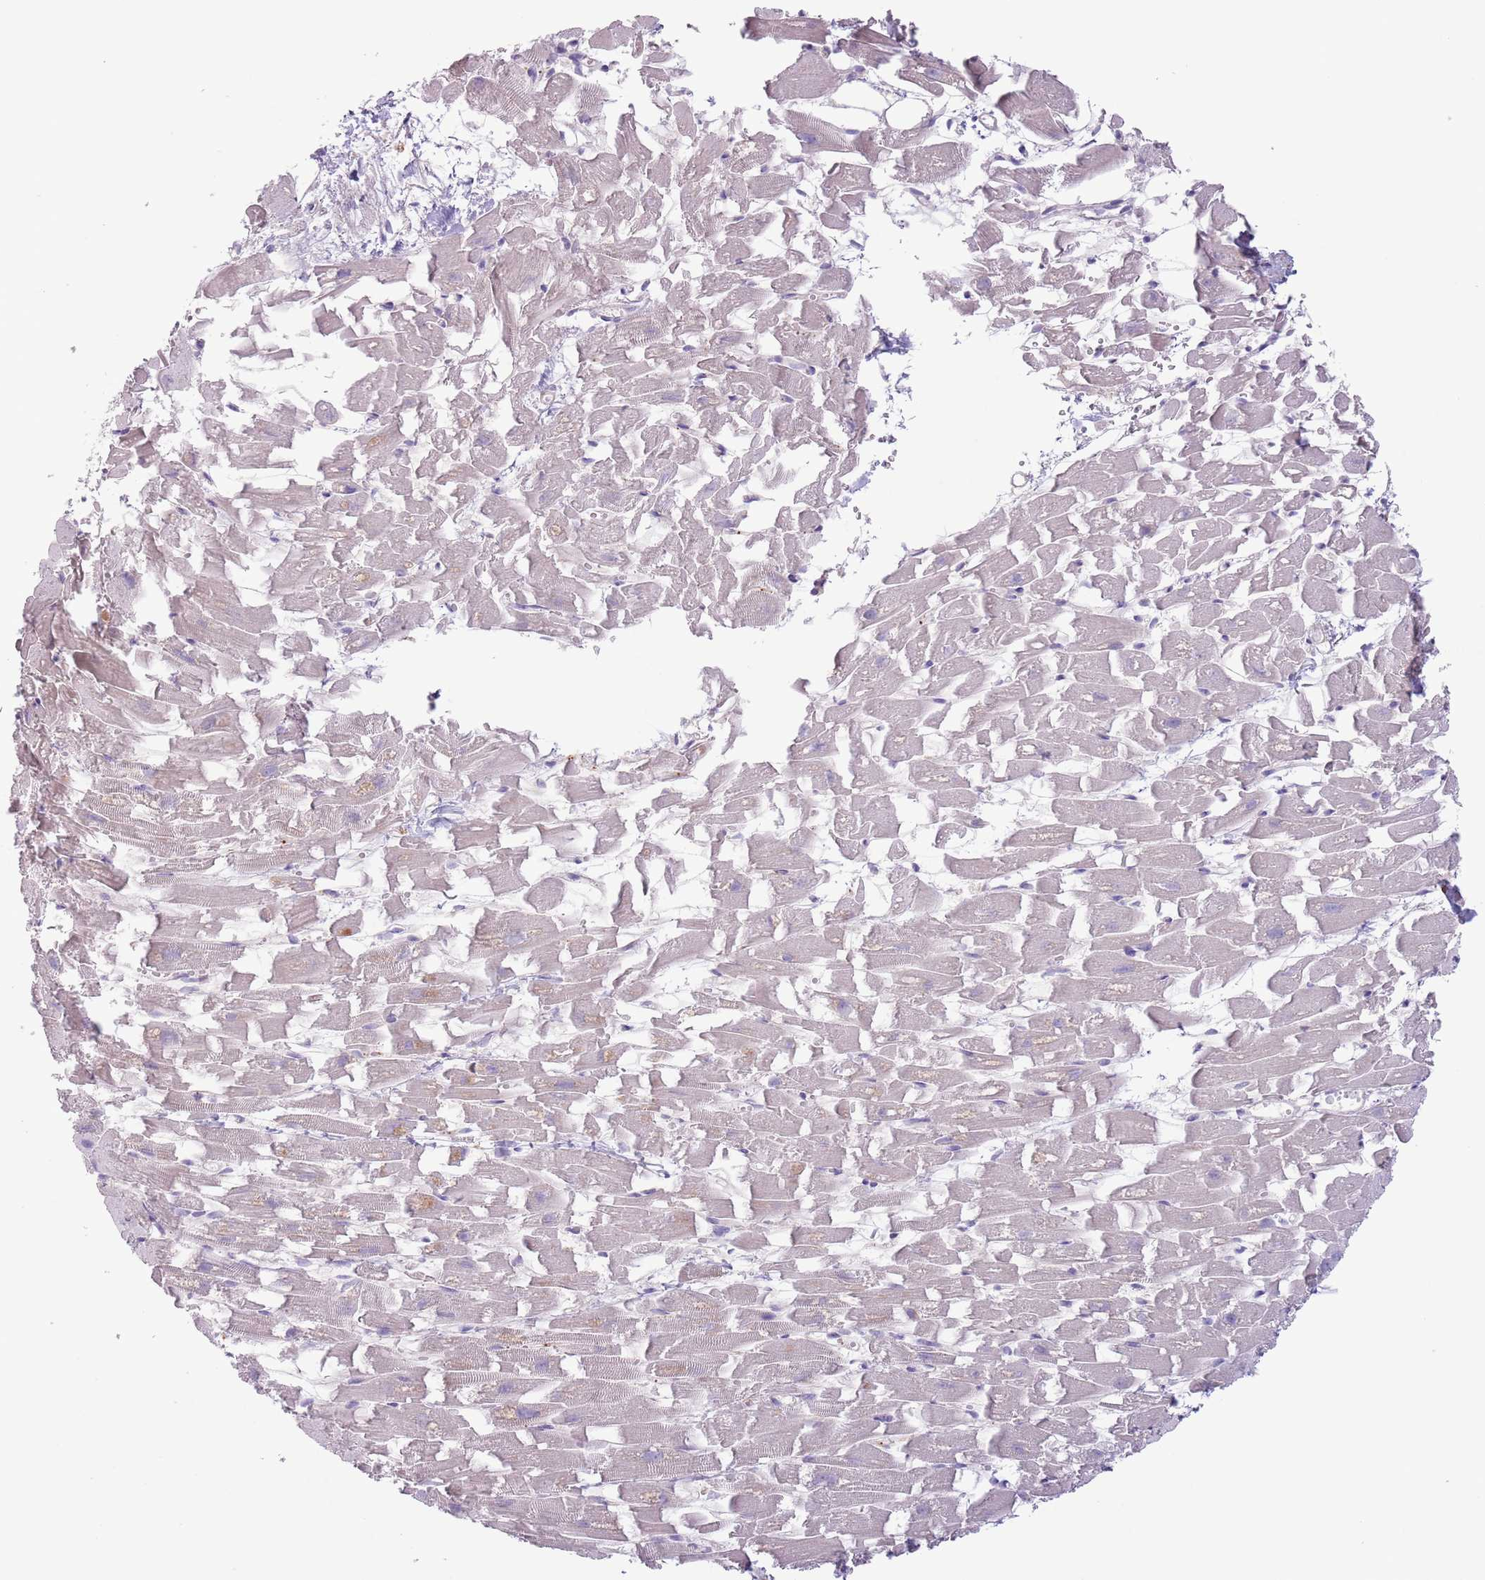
{"staining": {"intensity": "weak", "quantity": "25%-75%", "location": "cytoplasmic/membranous"}, "tissue": "heart muscle", "cell_type": "Cardiomyocytes", "image_type": "normal", "snomed": [{"axis": "morphology", "description": "Normal tissue, NOS"}, {"axis": "topography", "description": "Heart"}], "caption": "About 25%-75% of cardiomyocytes in unremarkable heart muscle demonstrate weak cytoplasmic/membranous protein expression as visualized by brown immunohistochemical staining.", "gene": "CFH", "patient": {"sex": "female", "age": 64}}